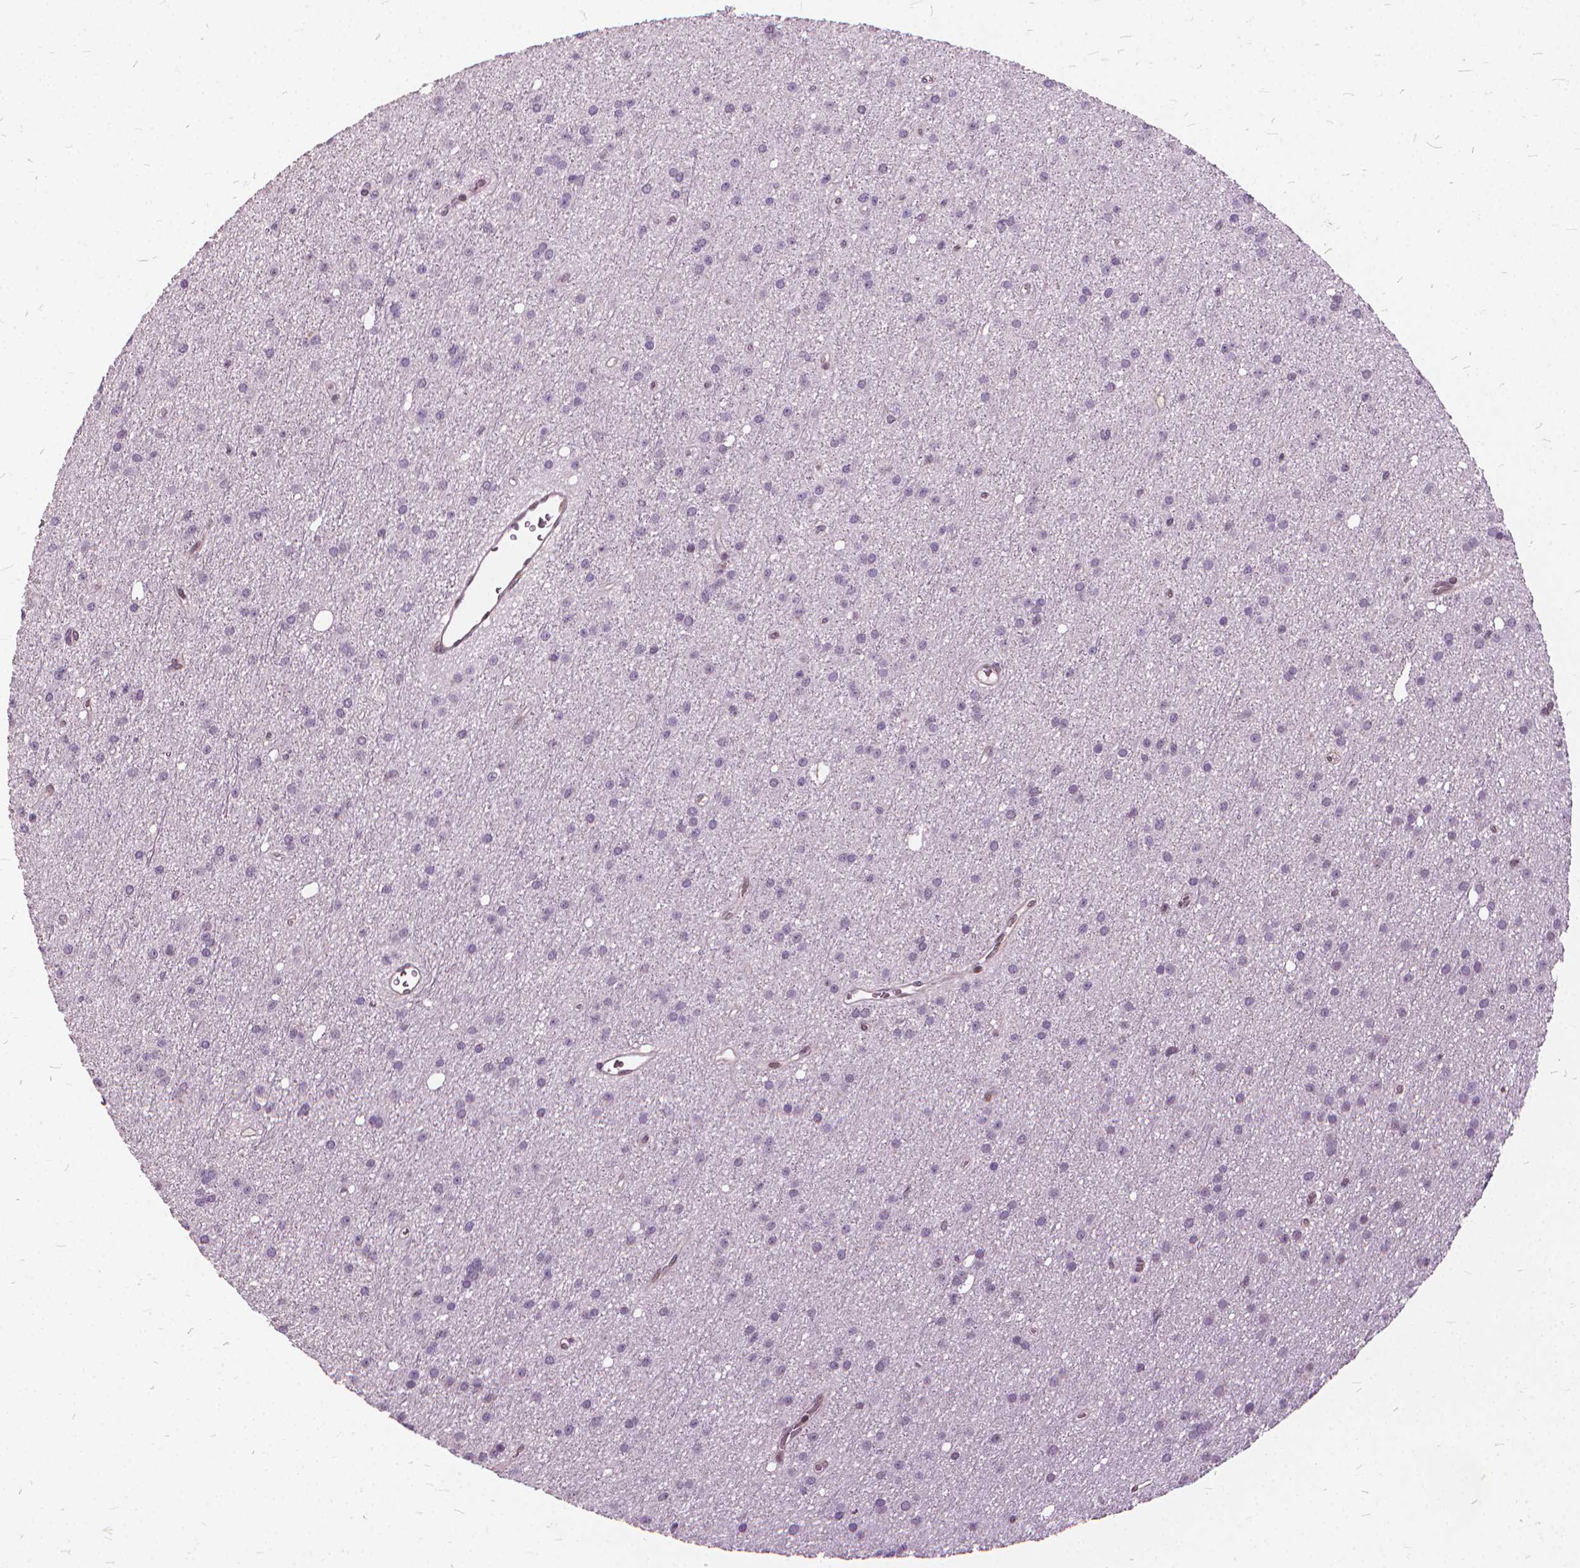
{"staining": {"intensity": "negative", "quantity": "none", "location": "none"}, "tissue": "glioma", "cell_type": "Tumor cells", "image_type": "cancer", "snomed": [{"axis": "morphology", "description": "Glioma, malignant, Low grade"}, {"axis": "topography", "description": "Brain"}], "caption": "IHC photomicrograph of neoplastic tissue: human glioma stained with DAB (3,3'-diaminobenzidine) demonstrates no significant protein expression in tumor cells. The staining is performed using DAB brown chromogen with nuclei counter-stained in using hematoxylin.", "gene": "STAT5B", "patient": {"sex": "male", "age": 27}}